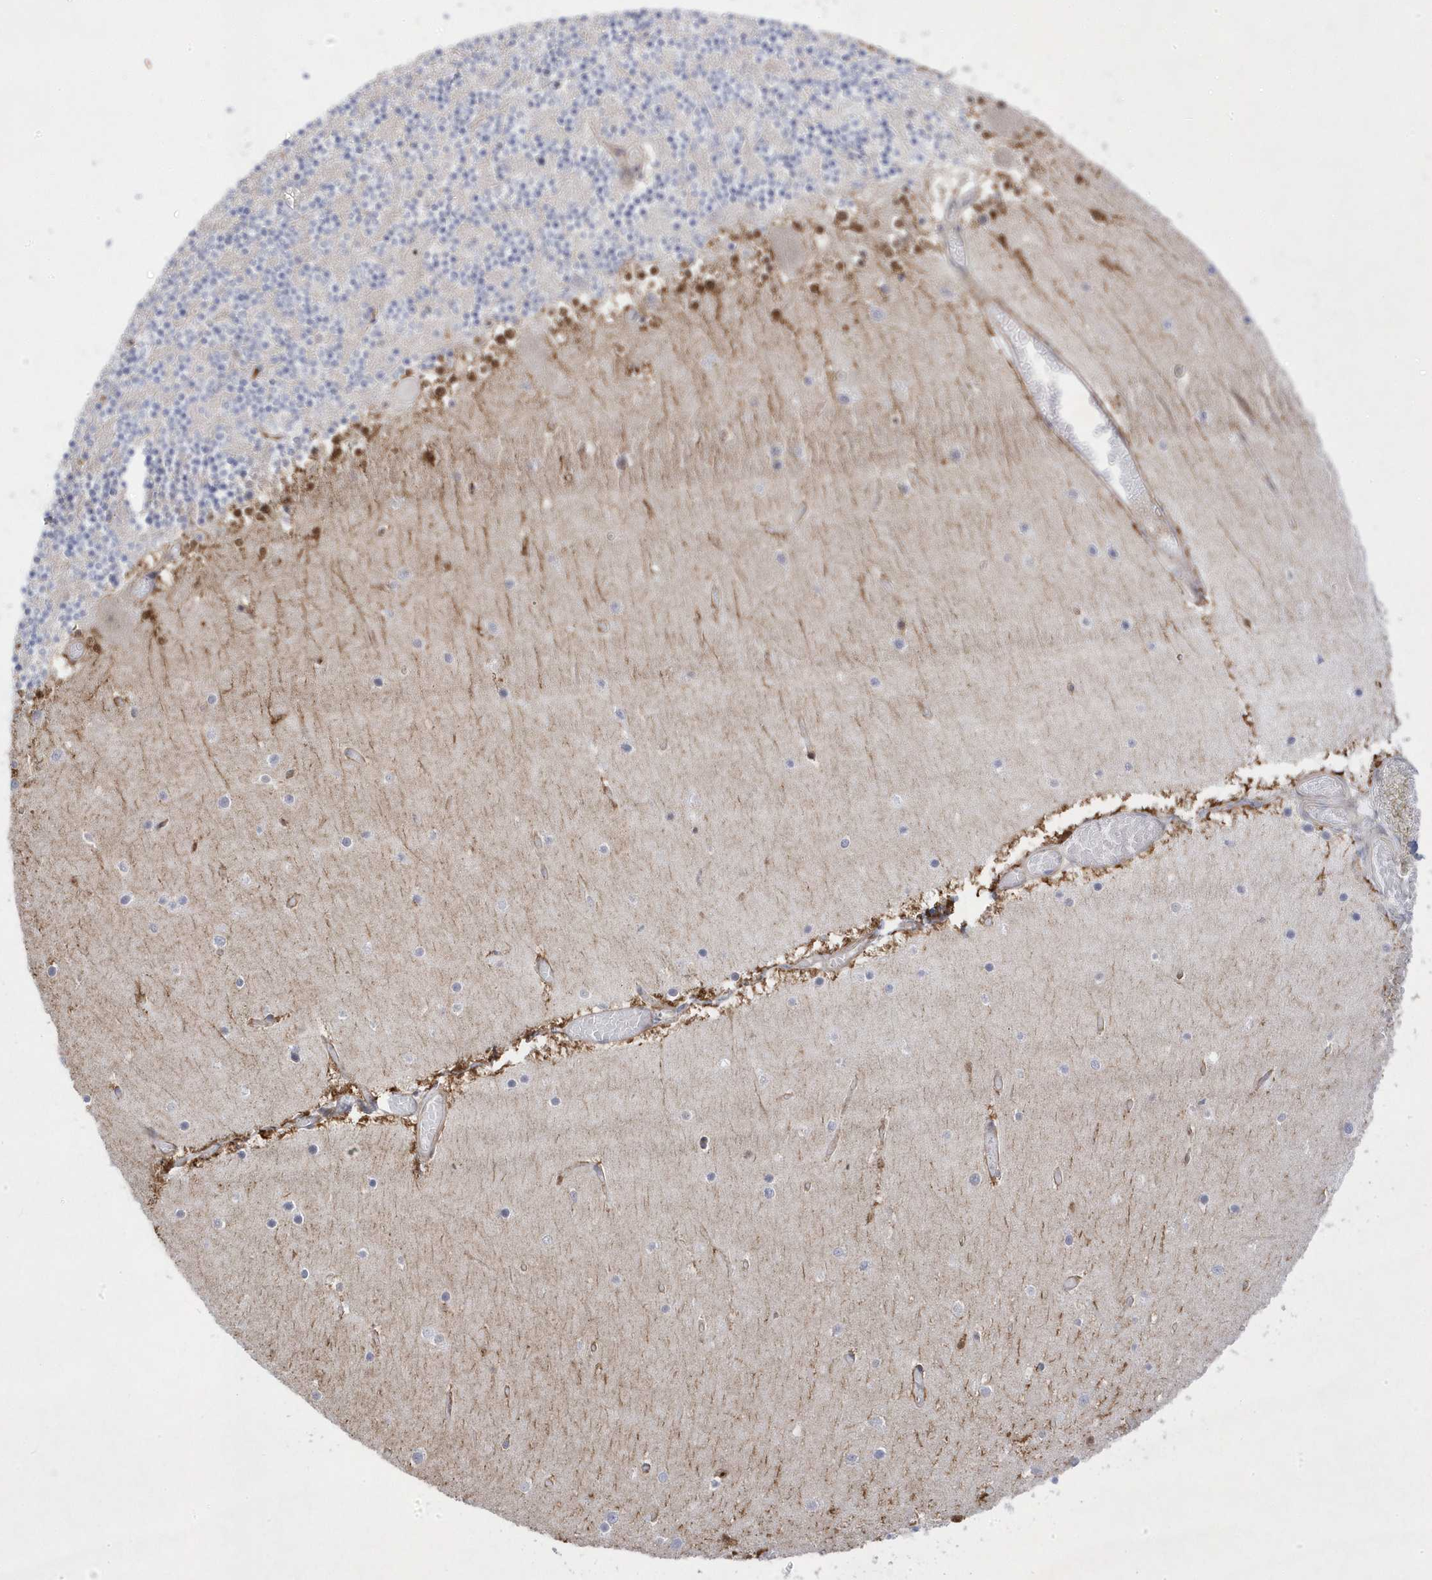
{"staining": {"intensity": "negative", "quantity": "none", "location": "none"}, "tissue": "cerebellum", "cell_type": "Cells in granular layer", "image_type": "normal", "snomed": [{"axis": "morphology", "description": "Normal tissue, NOS"}, {"axis": "topography", "description": "Cerebellum"}], "caption": "DAB immunohistochemical staining of benign human cerebellum exhibits no significant staining in cells in granular layer.", "gene": "ANAPC1", "patient": {"sex": "female", "age": 28}}